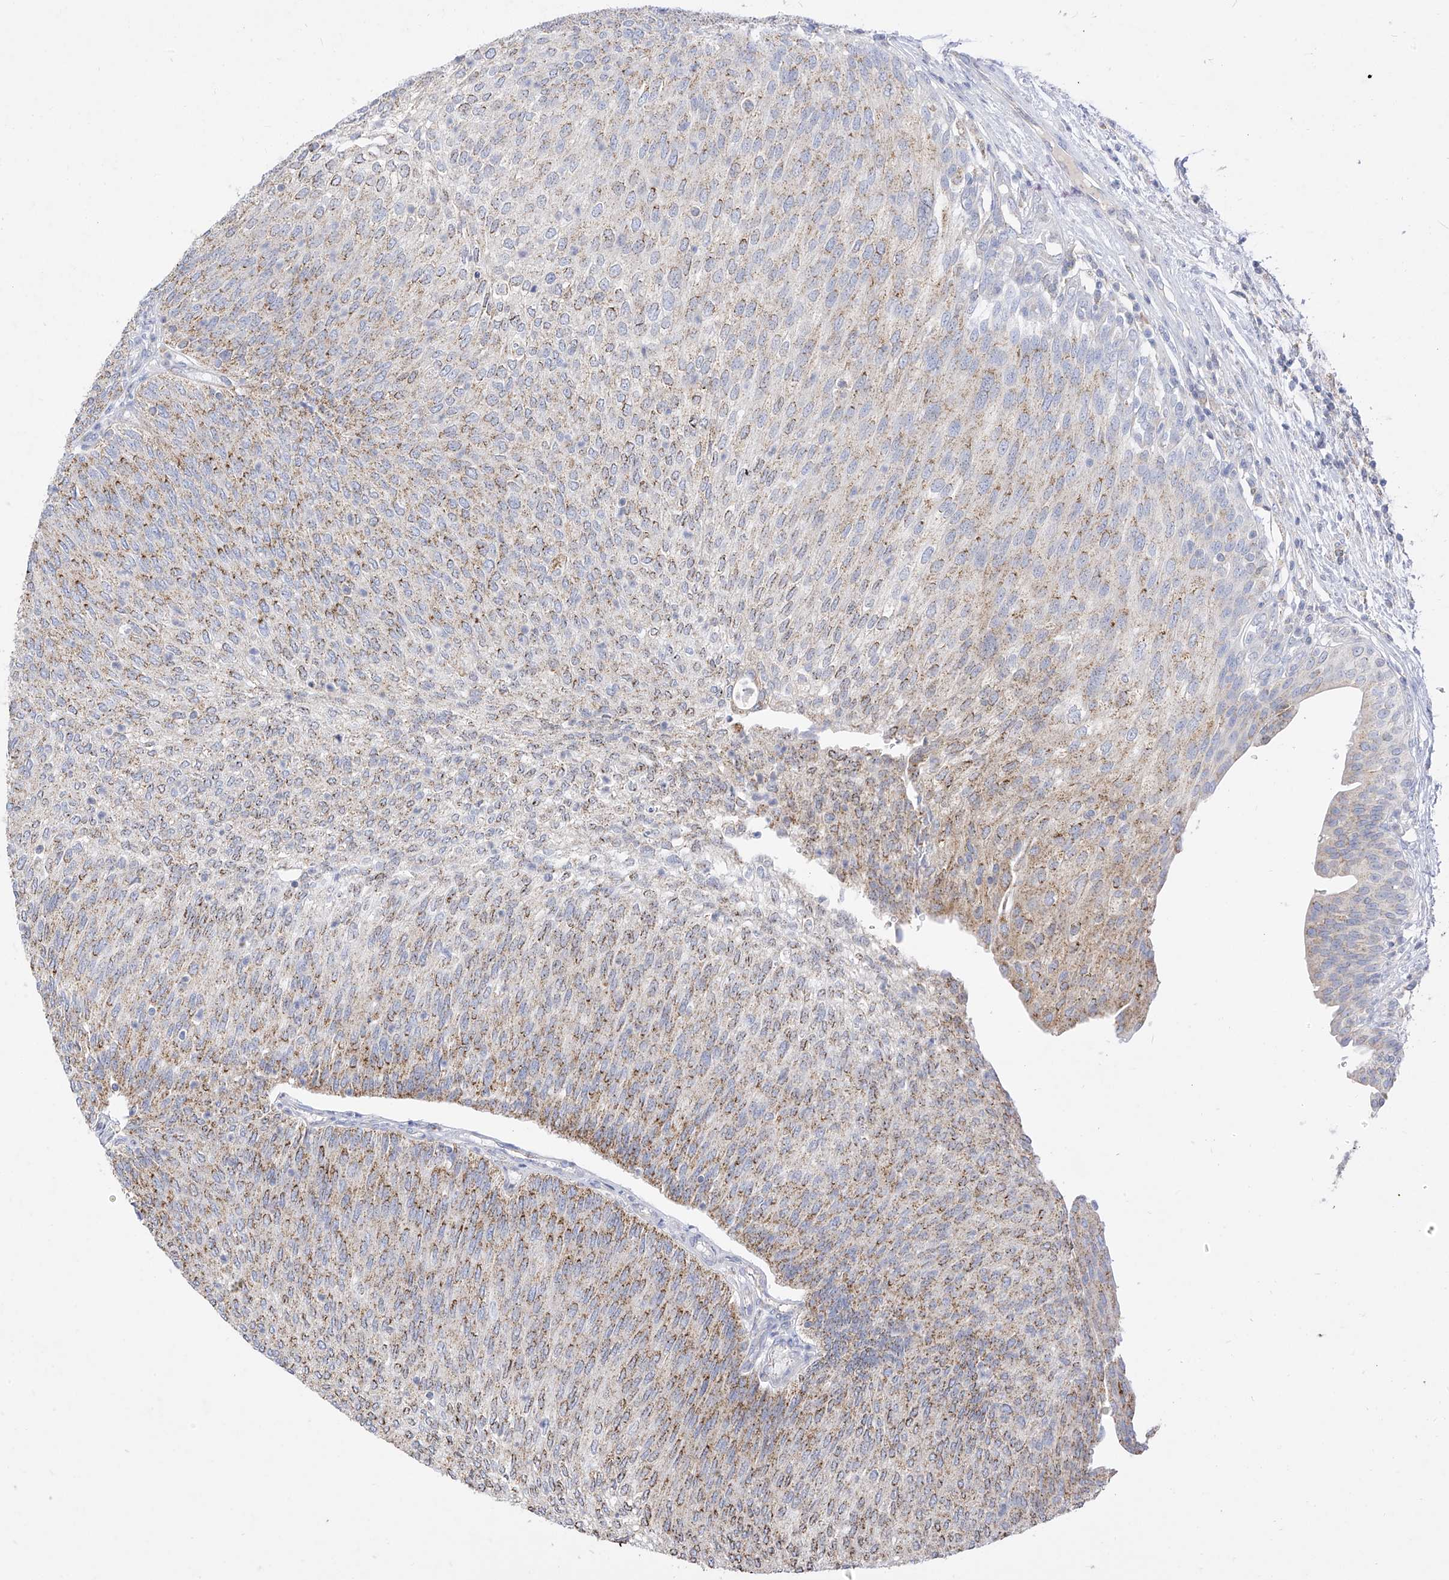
{"staining": {"intensity": "moderate", "quantity": ">75%", "location": "cytoplasmic/membranous"}, "tissue": "urothelial cancer", "cell_type": "Tumor cells", "image_type": "cancer", "snomed": [{"axis": "morphology", "description": "Urothelial carcinoma, Low grade"}, {"axis": "topography", "description": "Urinary bladder"}], "caption": "The immunohistochemical stain shows moderate cytoplasmic/membranous positivity in tumor cells of urothelial cancer tissue.", "gene": "RASA2", "patient": {"sex": "female", "age": 79}}